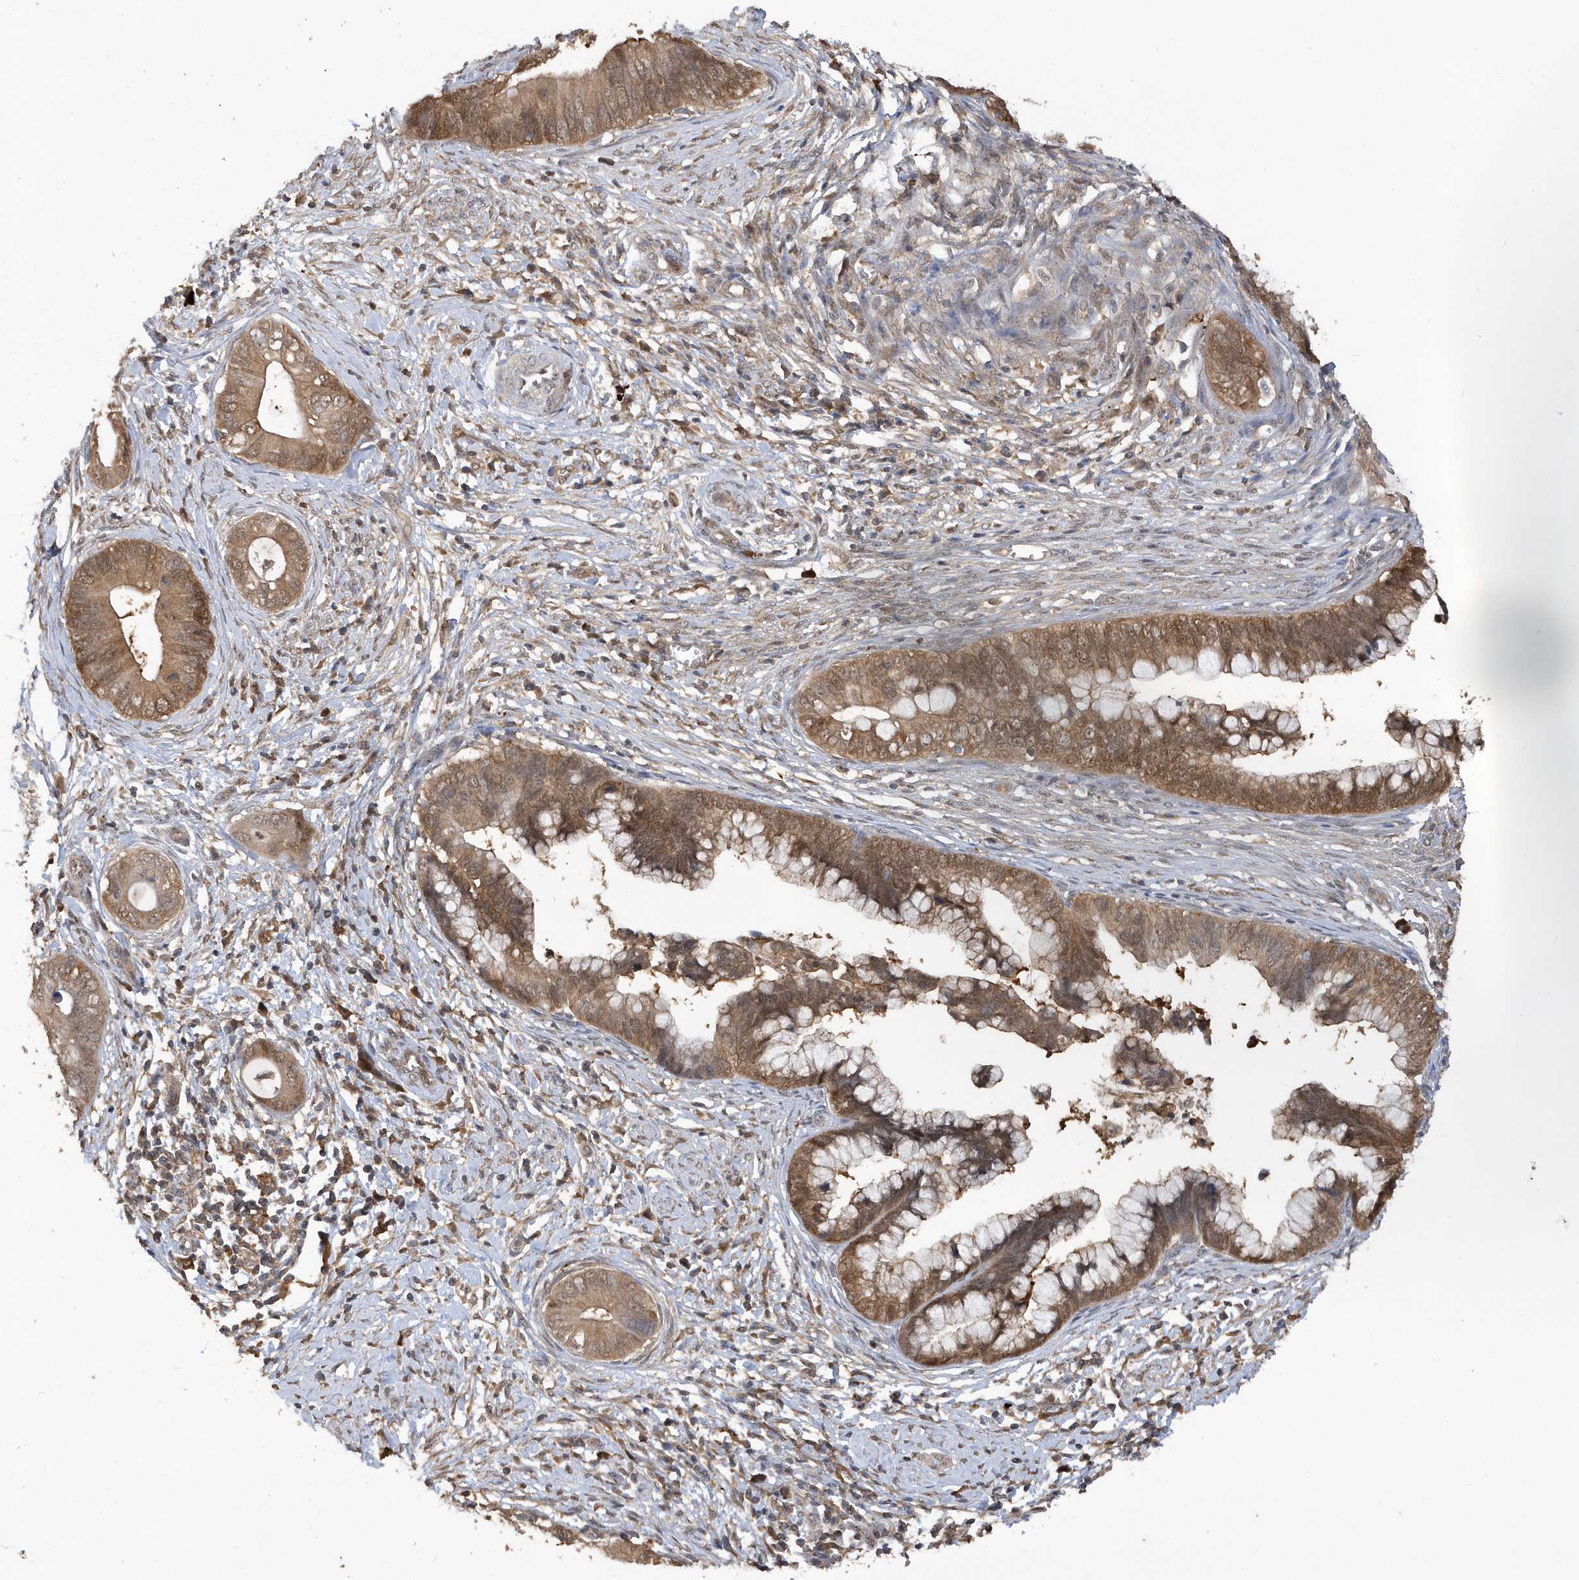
{"staining": {"intensity": "moderate", "quantity": ">75%", "location": "cytoplasmic/membranous"}, "tissue": "cervical cancer", "cell_type": "Tumor cells", "image_type": "cancer", "snomed": [{"axis": "morphology", "description": "Adenocarcinoma, NOS"}, {"axis": "topography", "description": "Cervix"}], "caption": "Moderate cytoplasmic/membranous protein expression is seen in approximately >75% of tumor cells in cervical adenocarcinoma.", "gene": "RPE", "patient": {"sex": "female", "age": 44}}